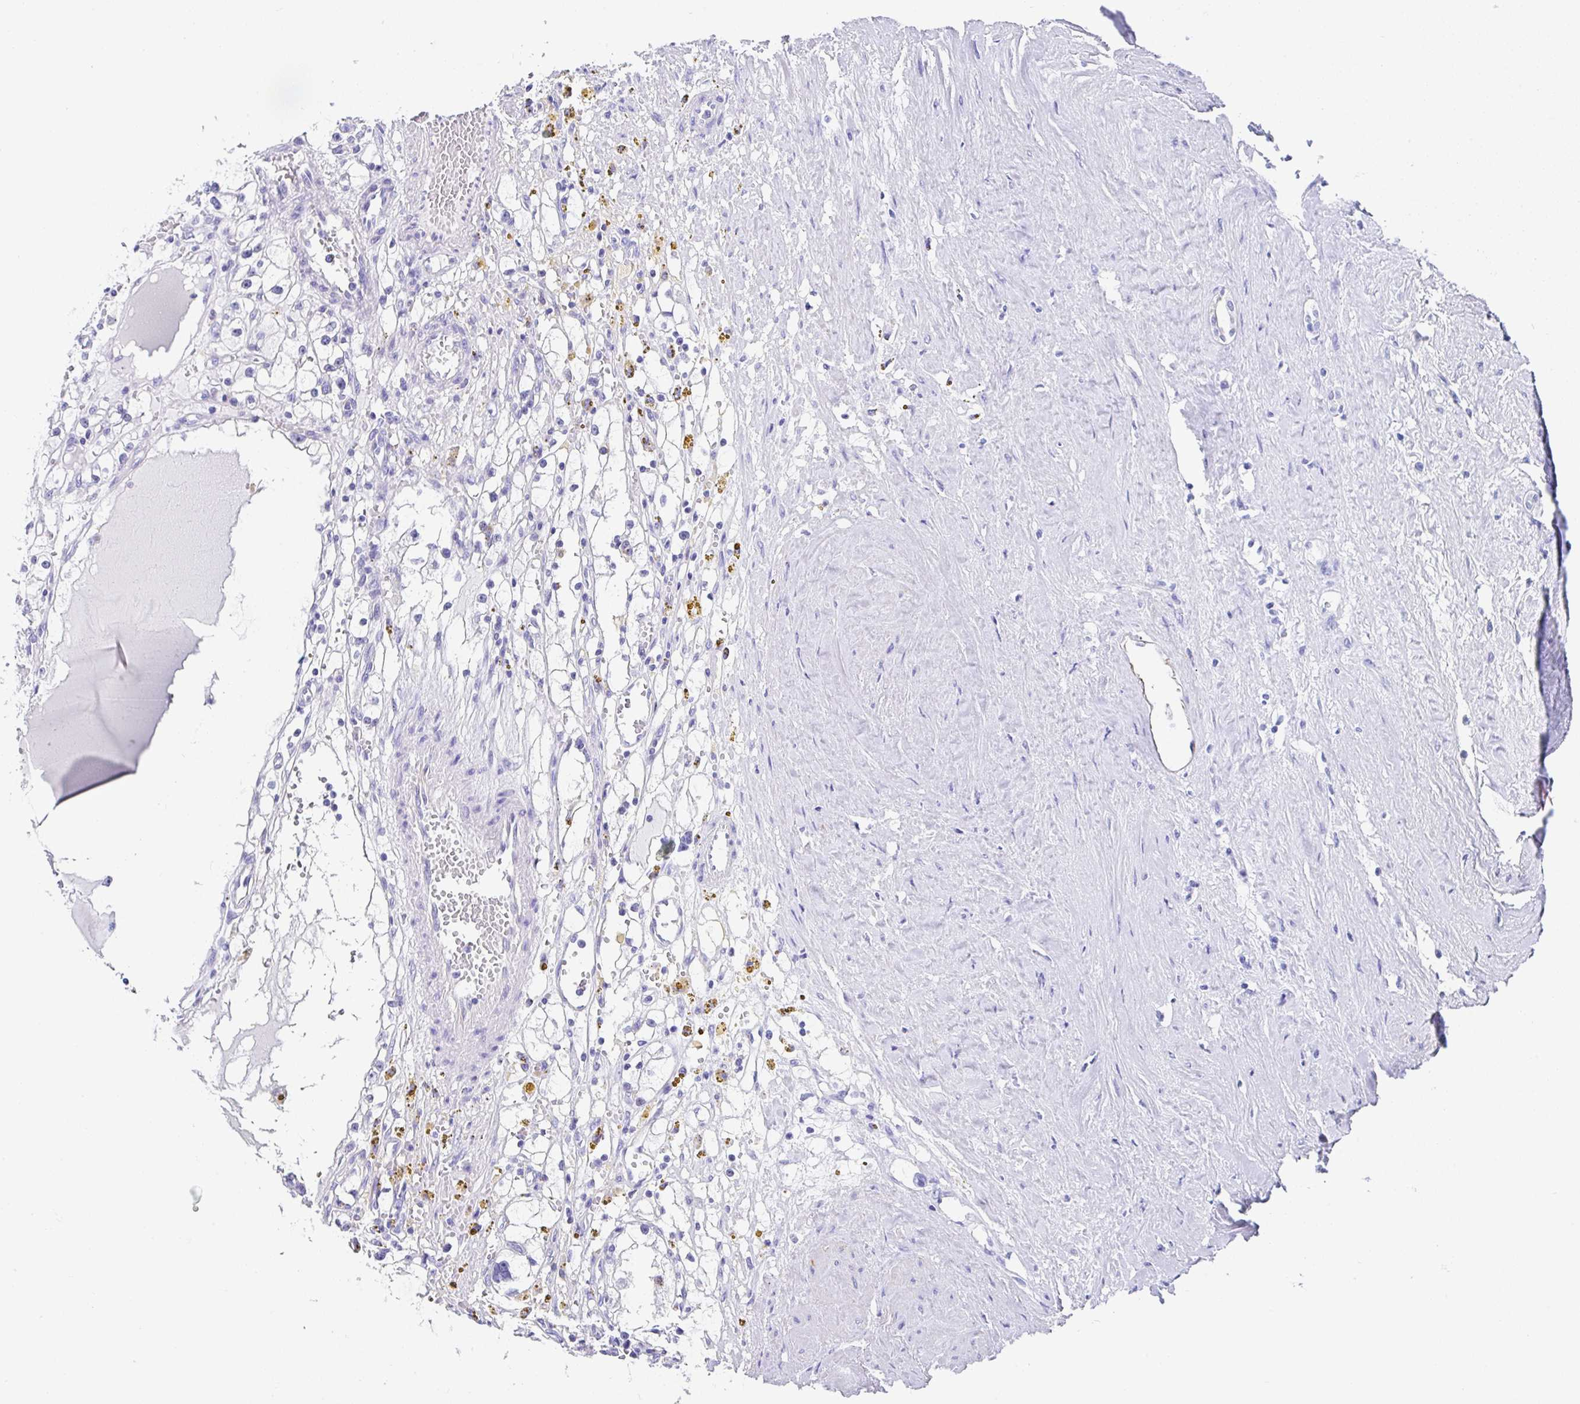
{"staining": {"intensity": "negative", "quantity": "none", "location": "none"}, "tissue": "renal cancer", "cell_type": "Tumor cells", "image_type": "cancer", "snomed": [{"axis": "morphology", "description": "Adenocarcinoma, NOS"}, {"axis": "topography", "description": "Kidney"}], "caption": "Immunohistochemistry (IHC) of human renal cancer exhibits no staining in tumor cells.", "gene": "TMPRSS11E", "patient": {"sex": "male", "age": 56}}